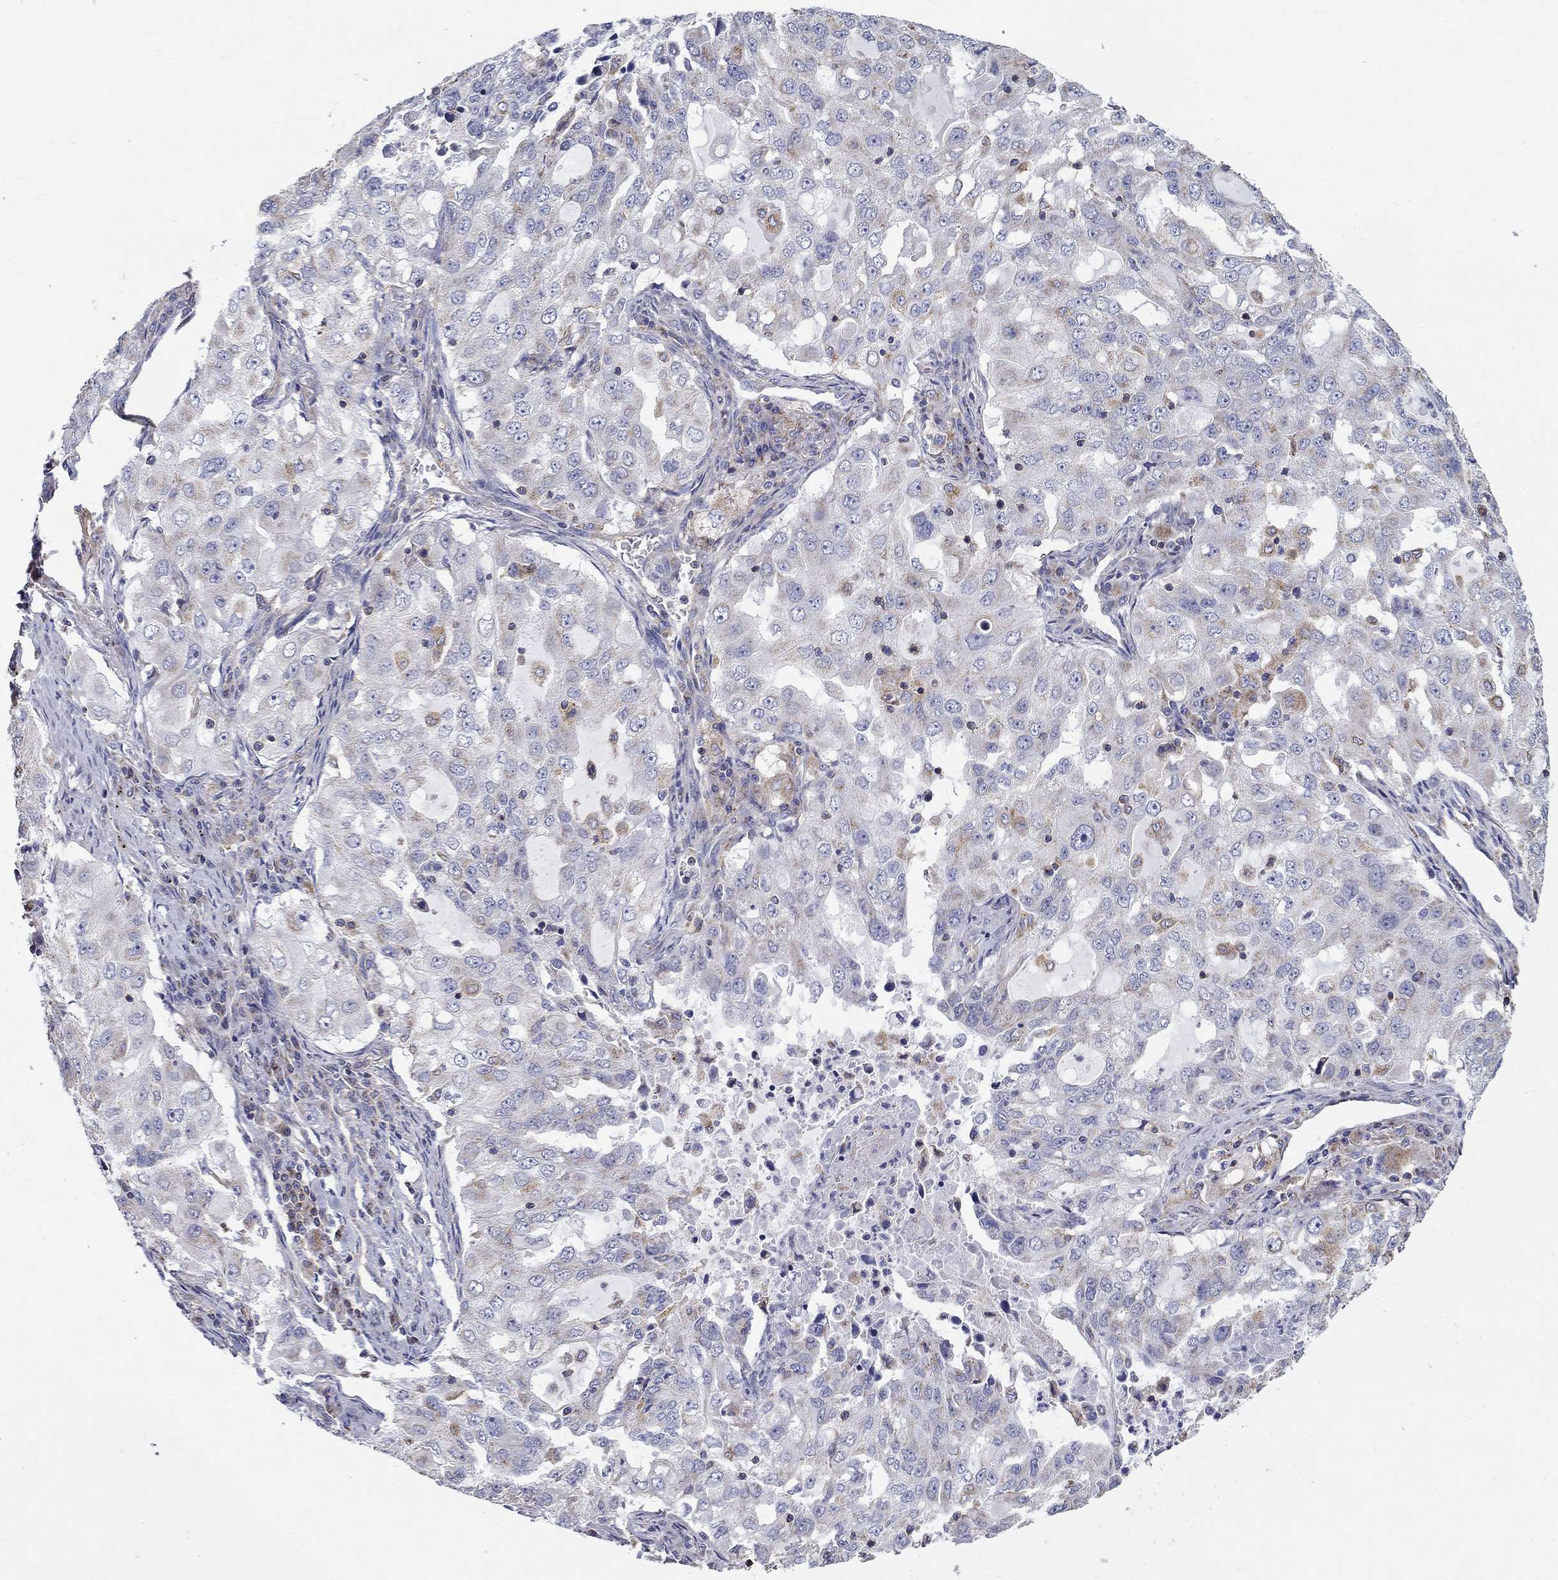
{"staining": {"intensity": "weak", "quantity": "<25%", "location": "cytoplasmic/membranous"}, "tissue": "lung cancer", "cell_type": "Tumor cells", "image_type": "cancer", "snomed": [{"axis": "morphology", "description": "Adenocarcinoma, NOS"}, {"axis": "topography", "description": "Lung"}], "caption": "Protein analysis of lung cancer shows no significant staining in tumor cells.", "gene": "NME5", "patient": {"sex": "female", "age": 61}}